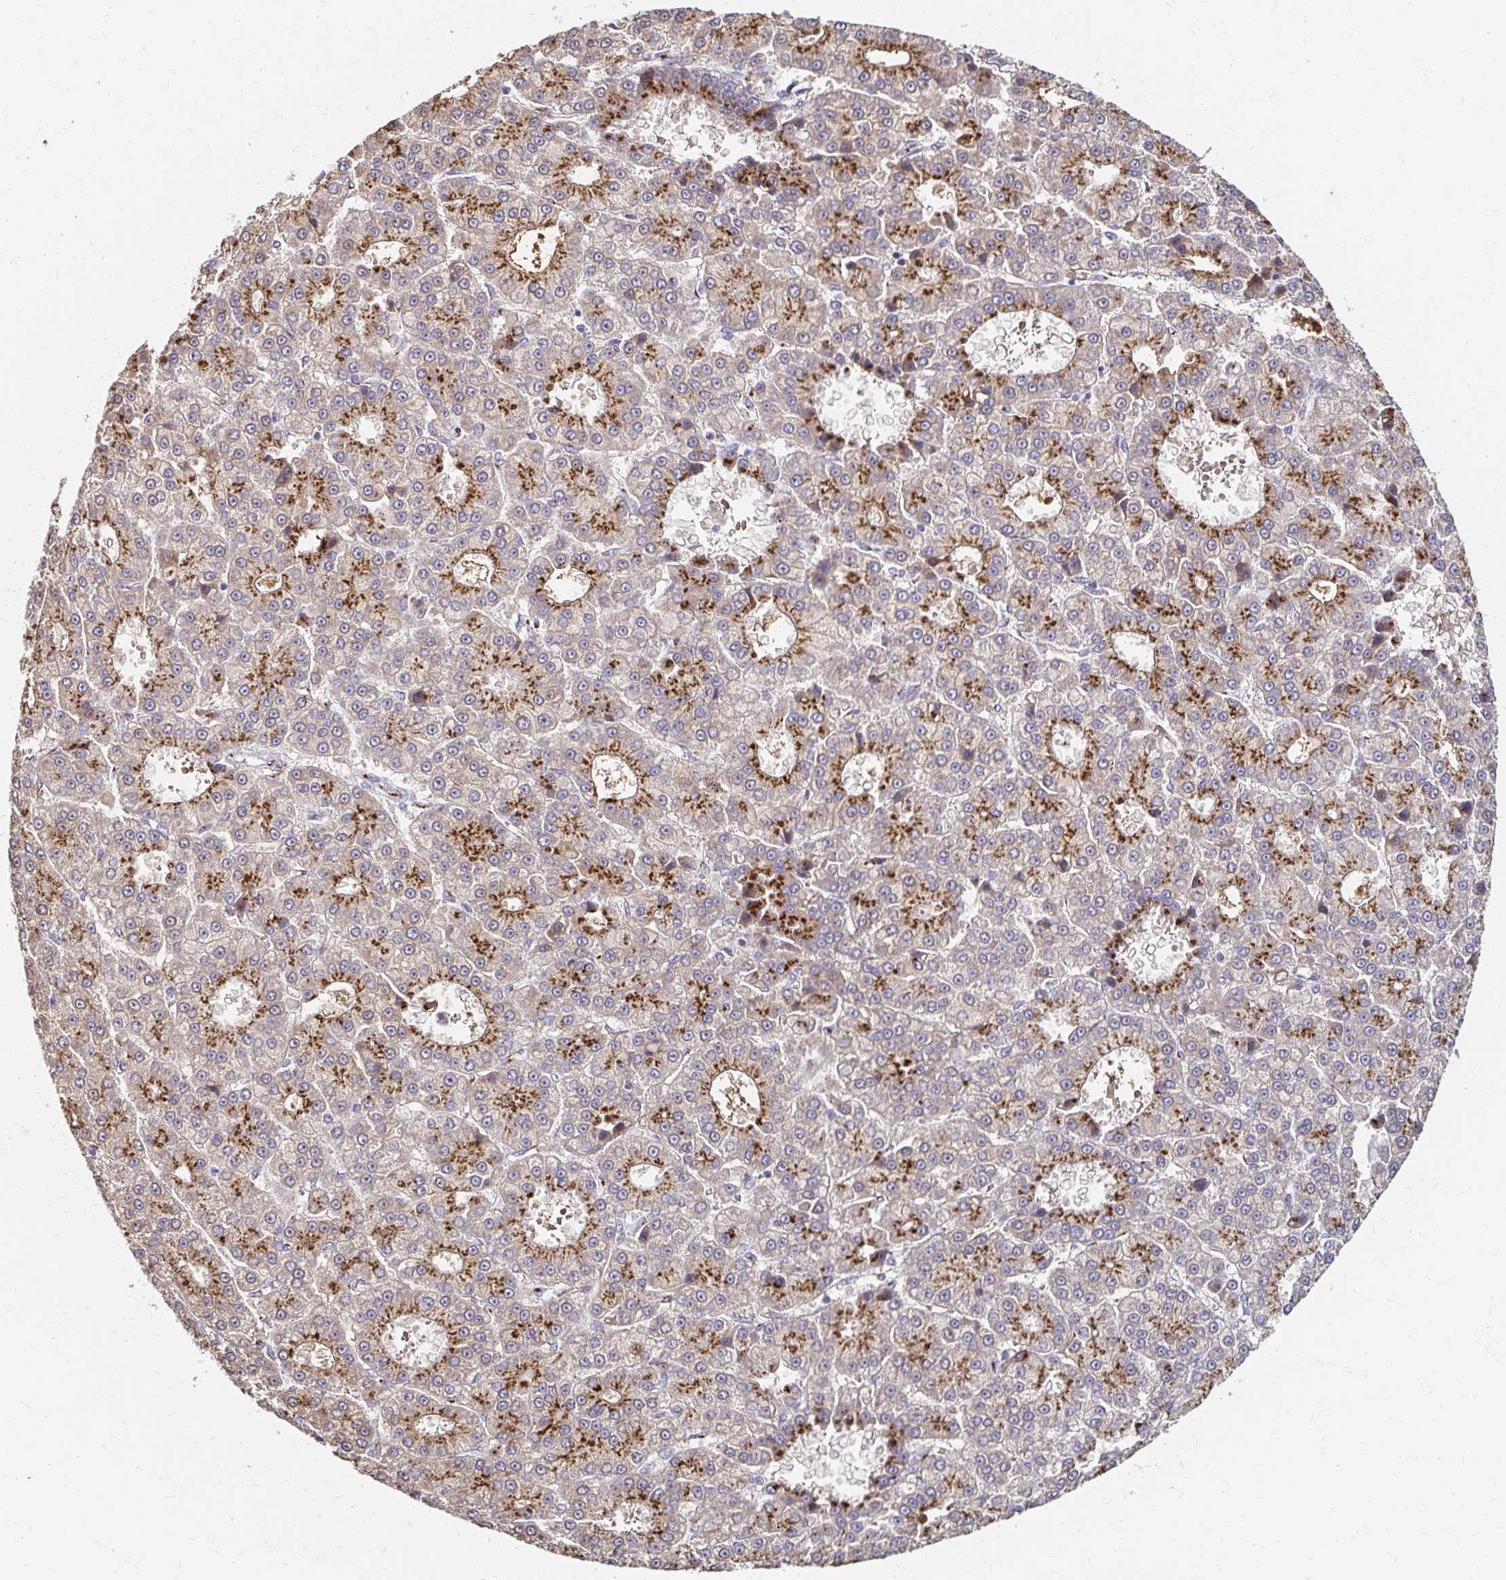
{"staining": {"intensity": "moderate", "quantity": ">75%", "location": "cytoplasmic/membranous"}, "tissue": "liver cancer", "cell_type": "Tumor cells", "image_type": "cancer", "snomed": [{"axis": "morphology", "description": "Carcinoma, Hepatocellular, NOS"}, {"axis": "topography", "description": "Liver"}], "caption": "Immunohistochemical staining of human liver hepatocellular carcinoma displays moderate cytoplasmic/membranous protein positivity in approximately >75% of tumor cells.", "gene": "TM9SF1", "patient": {"sex": "male", "age": 70}}